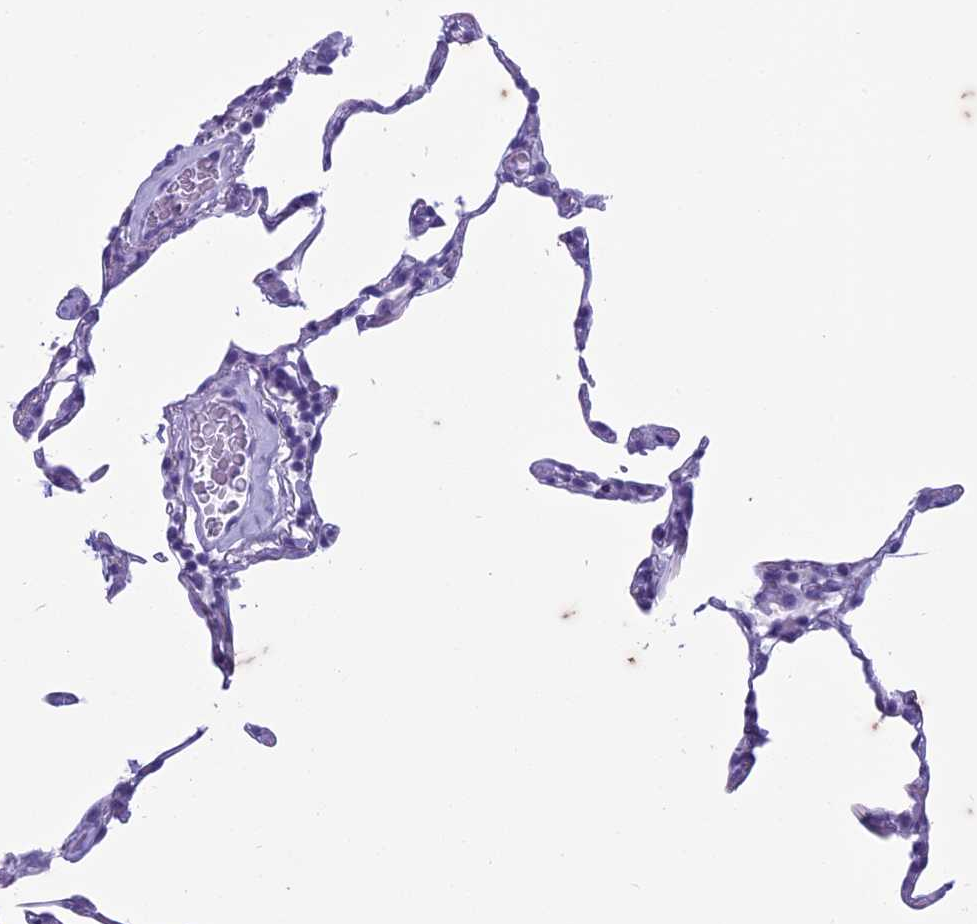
{"staining": {"intensity": "negative", "quantity": "none", "location": "none"}, "tissue": "lung", "cell_type": "Alveolar cells", "image_type": "normal", "snomed": [{"axis": "morphology", "description": "Normal tissue, NOS"}, {"axis": "topography", "description": "Lung"}], "caption": "The photomicrograph reveals no significant positivity in alveolar cells of lung.", "gene": "HMGB4", "patient": {"sex": "female", "age": 57}}